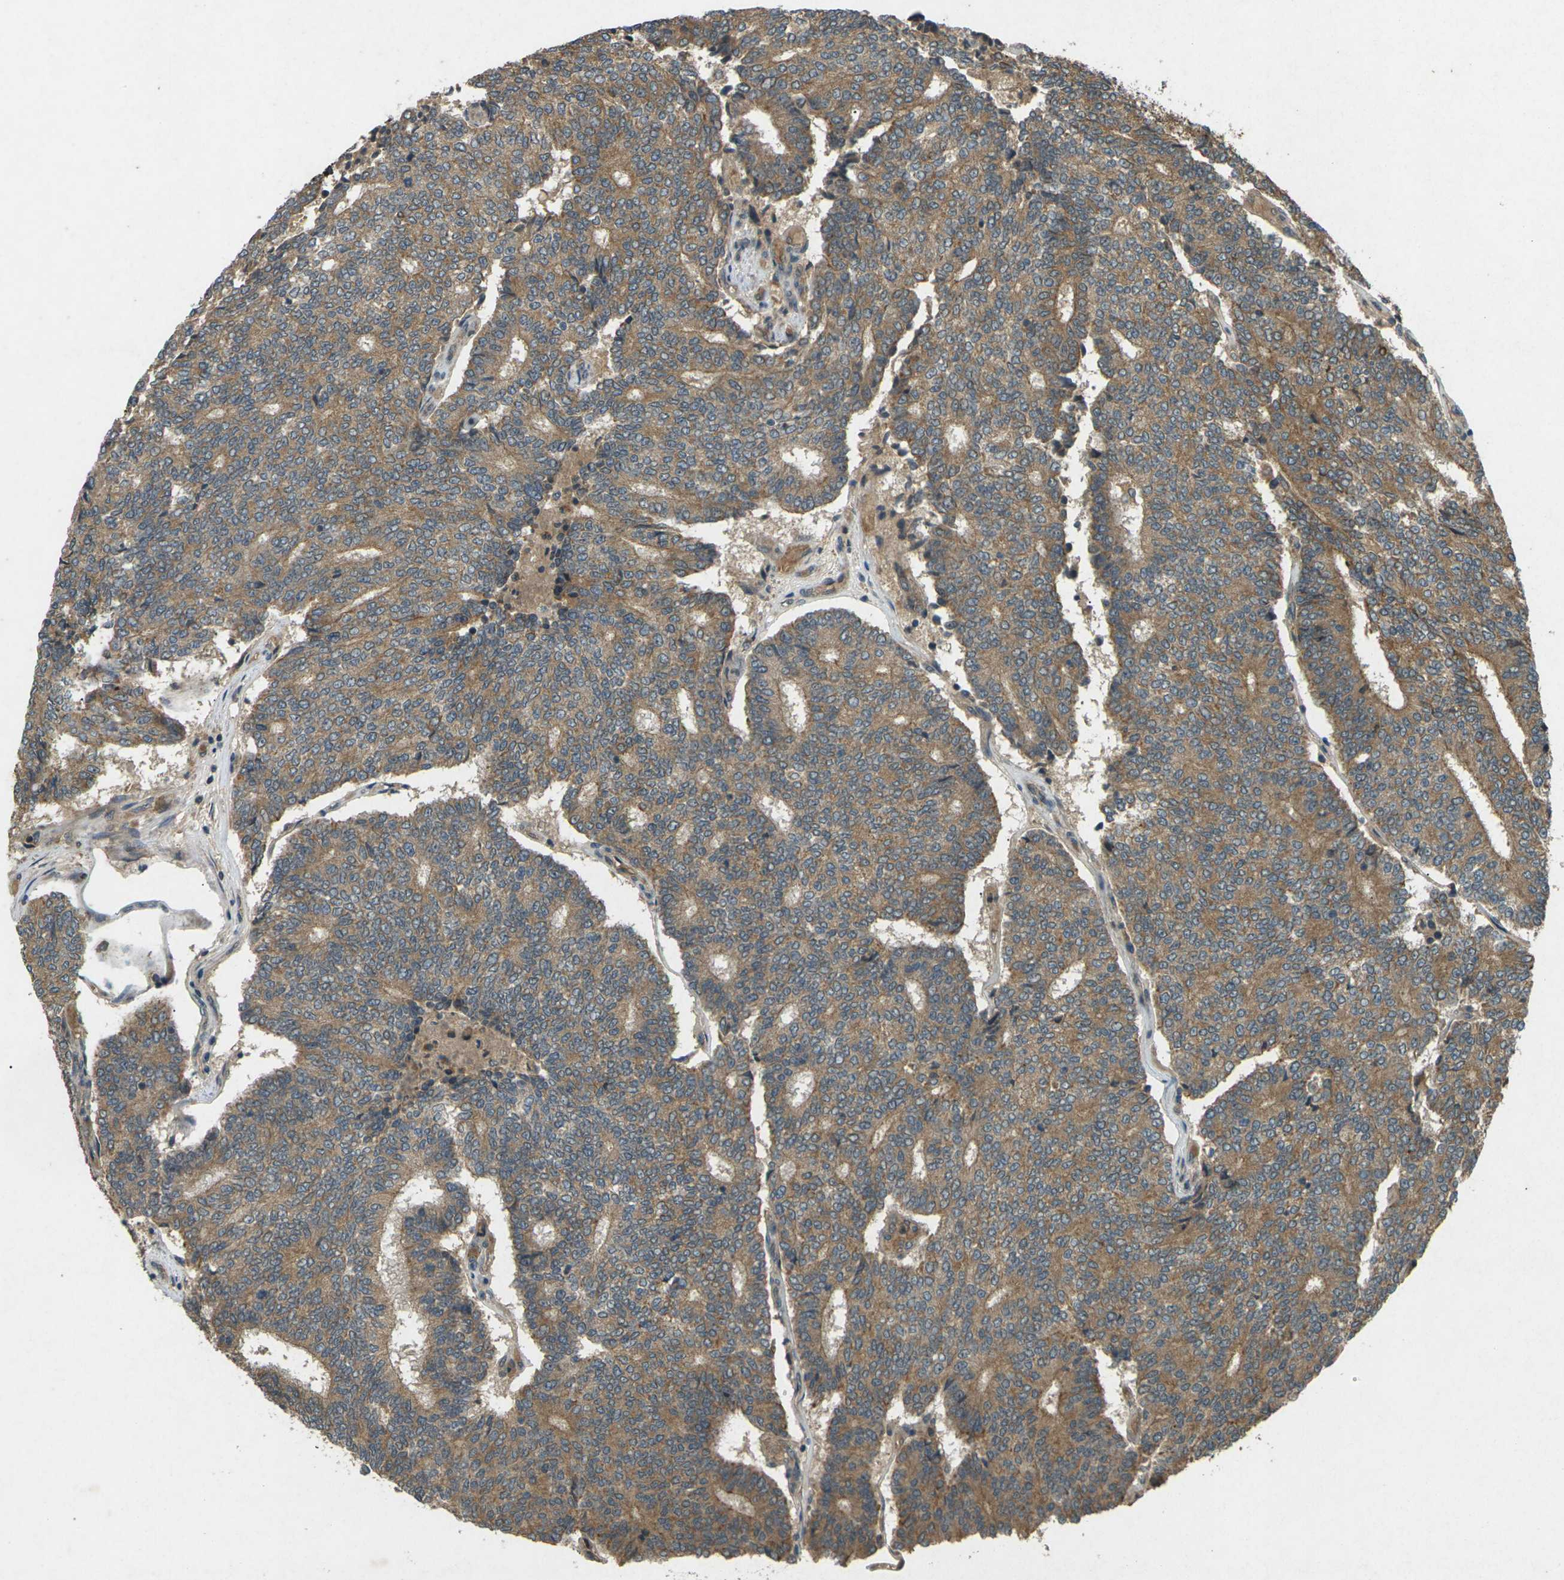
{"staining": {"intensity": "moderate", "quantity": ">75%", "location": "cytoplasmic/membranous"}, "tissue": "prostate cancer", "cell_type": "Tumor cells", "image_type": "cancer", "snomed": [{"axis": "morphology", "description": "Normal tissue, NOS"}, {"axis": "morphology", "description": "Adenocarcinoma, High grade"}, {"axis": "topography", "description": "Prostate"}, {"axis": "topography", "description": "Seminal veicle"}], "caption": "A histopathology image of human prostate cancer (adenocarcinoma (high-grade)) stained for a protein shows moderate cytoplasmic/membranous brown staining in tumor cells.", "gene": "TAP1", "patient": {"sex": "male", "age": 55}}